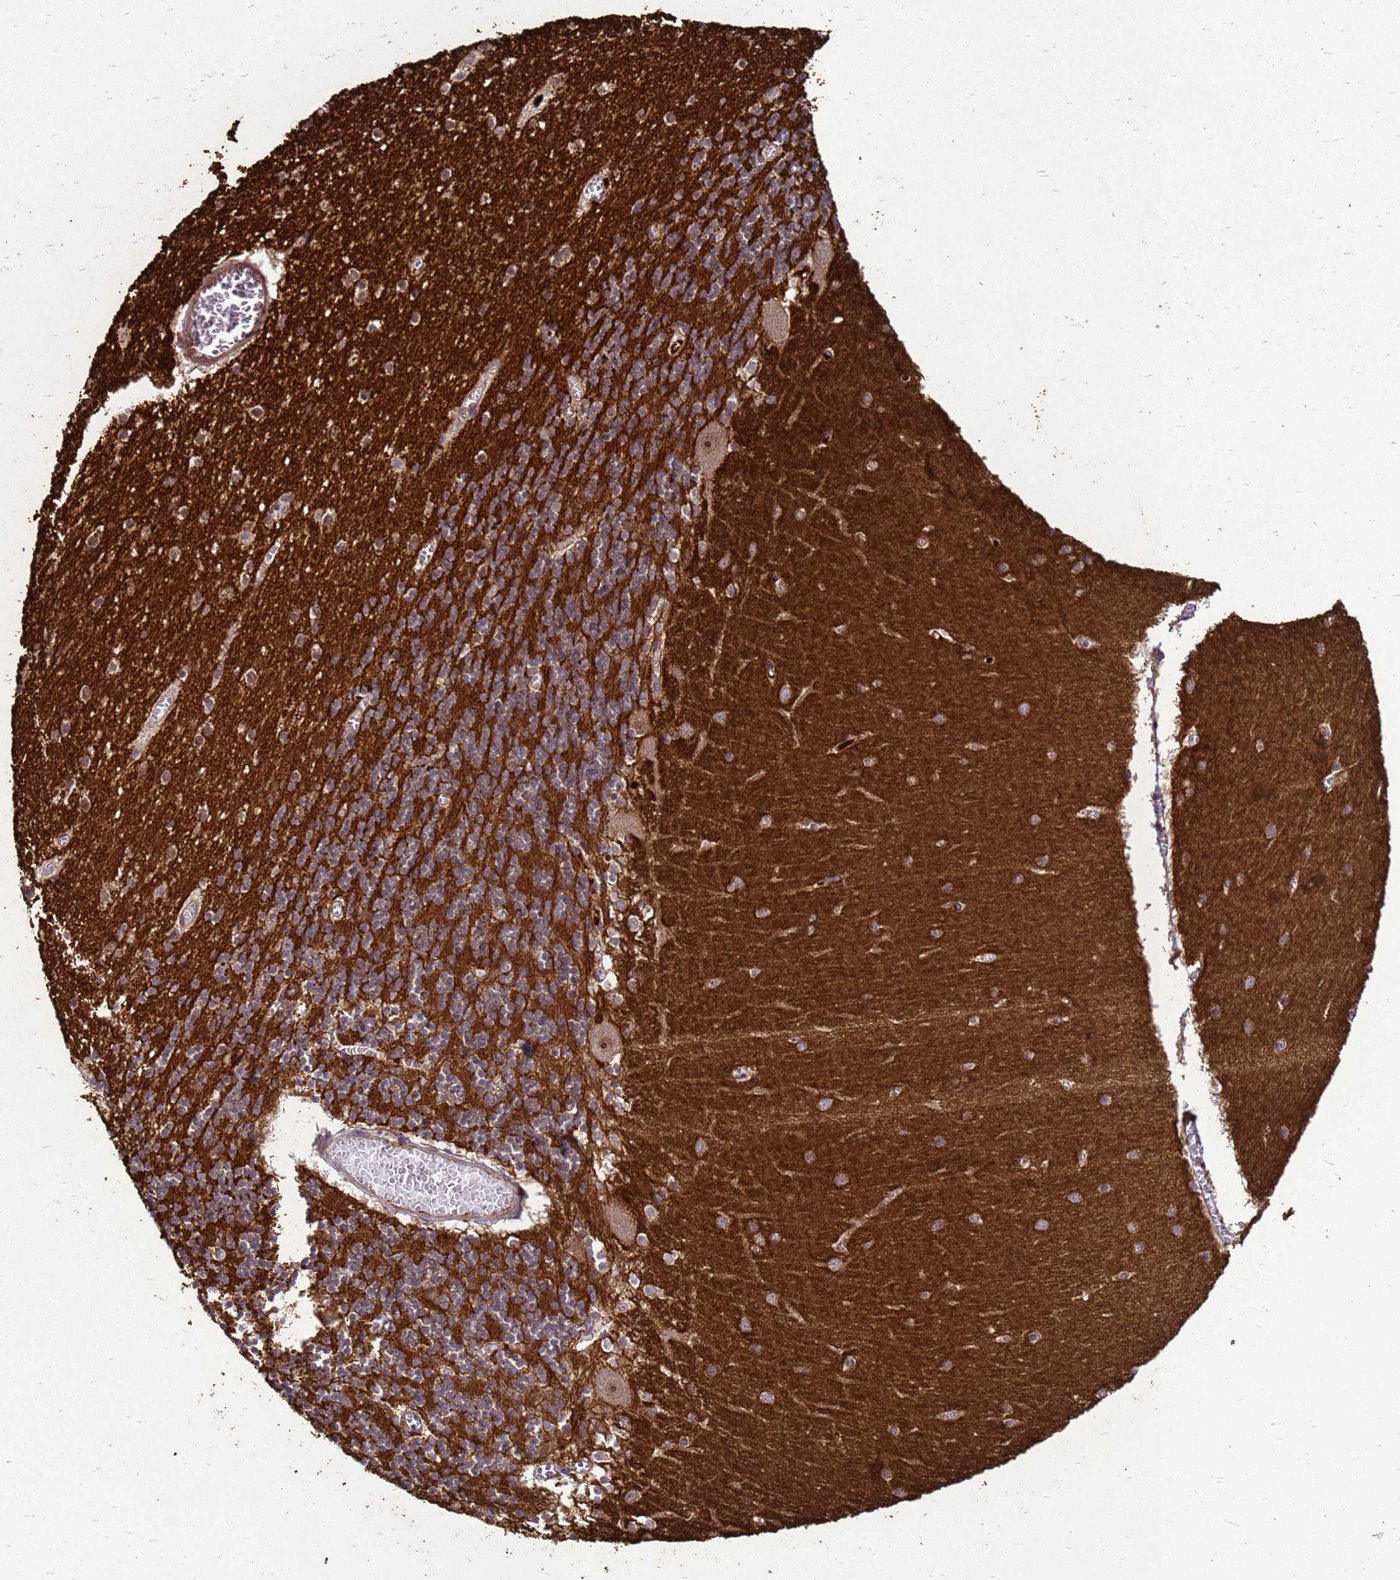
{"staining": {"intensity": "strong", "quantity": "25%-75%", "location": "cytoplasmic/membranous"}, "tissue": "cerebellum", "cell_type": "Cells in granular layer", "image_type": "normal", "snomed": [{"axis": "morphology", "description": "Normal tissue, NOS"}, {"axis": "topography", "description": "Cerebellum"}], "caption": "This histopathology image demonstrates immunohistochemistry (IHC) staining of benign cerebellum, with high strong cytoplasmic/membranous staining in about 25%-75% of cells in granular layer.", "gene": "CRBN", "patient": {"sex": "female", "age": 28}}